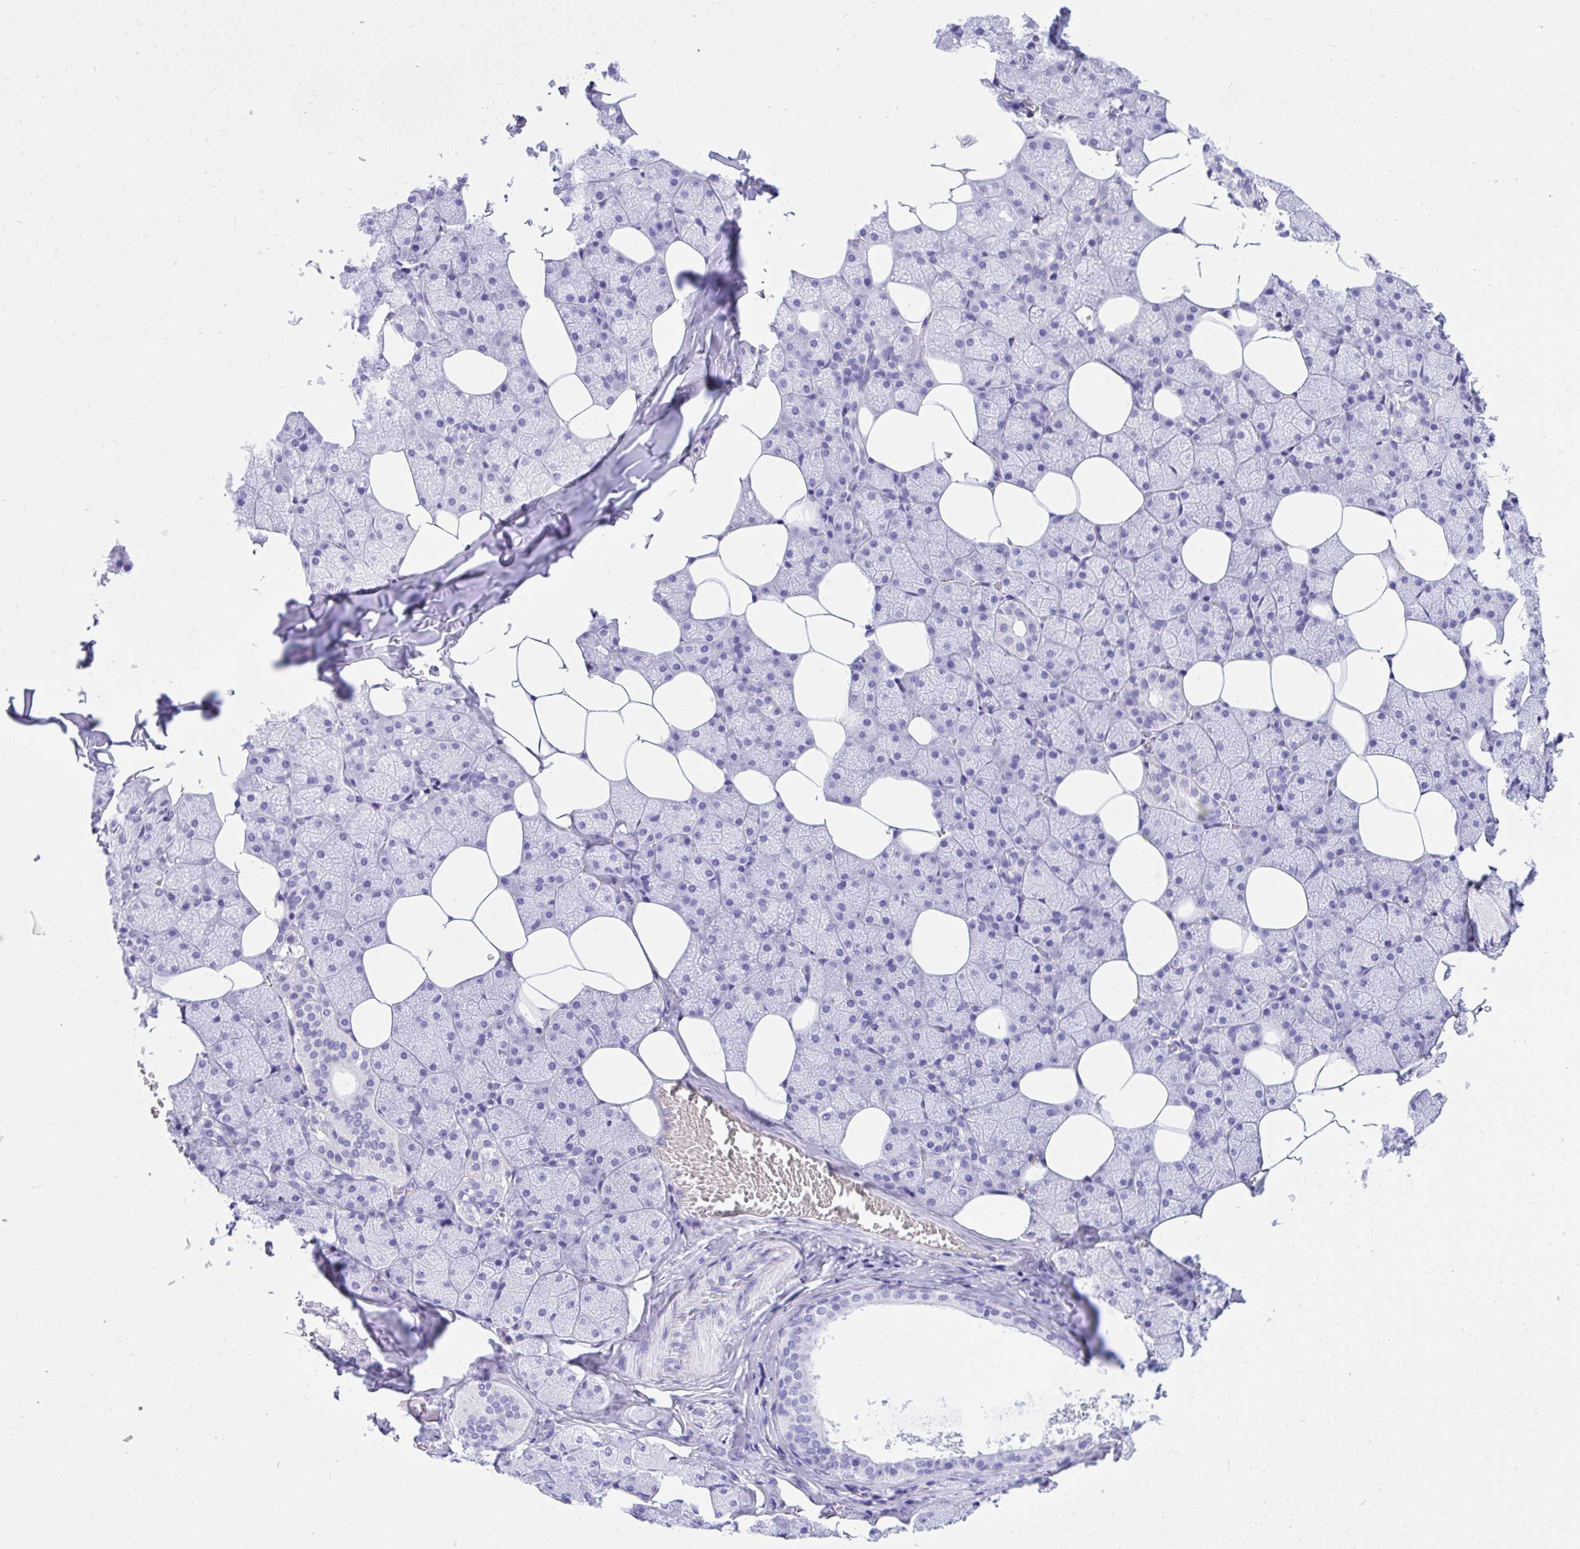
{"staining": {"intensity": "negative", "quantity": "none", "location": "none"}, "tissue": "salivary gland", "cell_type": "Glandular cells", "image_type": "normal", "snomed": [{"axis": "morphology", "description": "Normal tissue, NOS"}, {"axis": "topography", "description": "Salivary gland"}, {"axis": "topography", "description": "Peripheral nerve tissue"}], "caption": "DAB immunohistochemical staining of benign human salivary gland exhibits no significant expression in glandular cells.", "gene": "TLN2", "patient": {"sex": "male", "age": 38}}